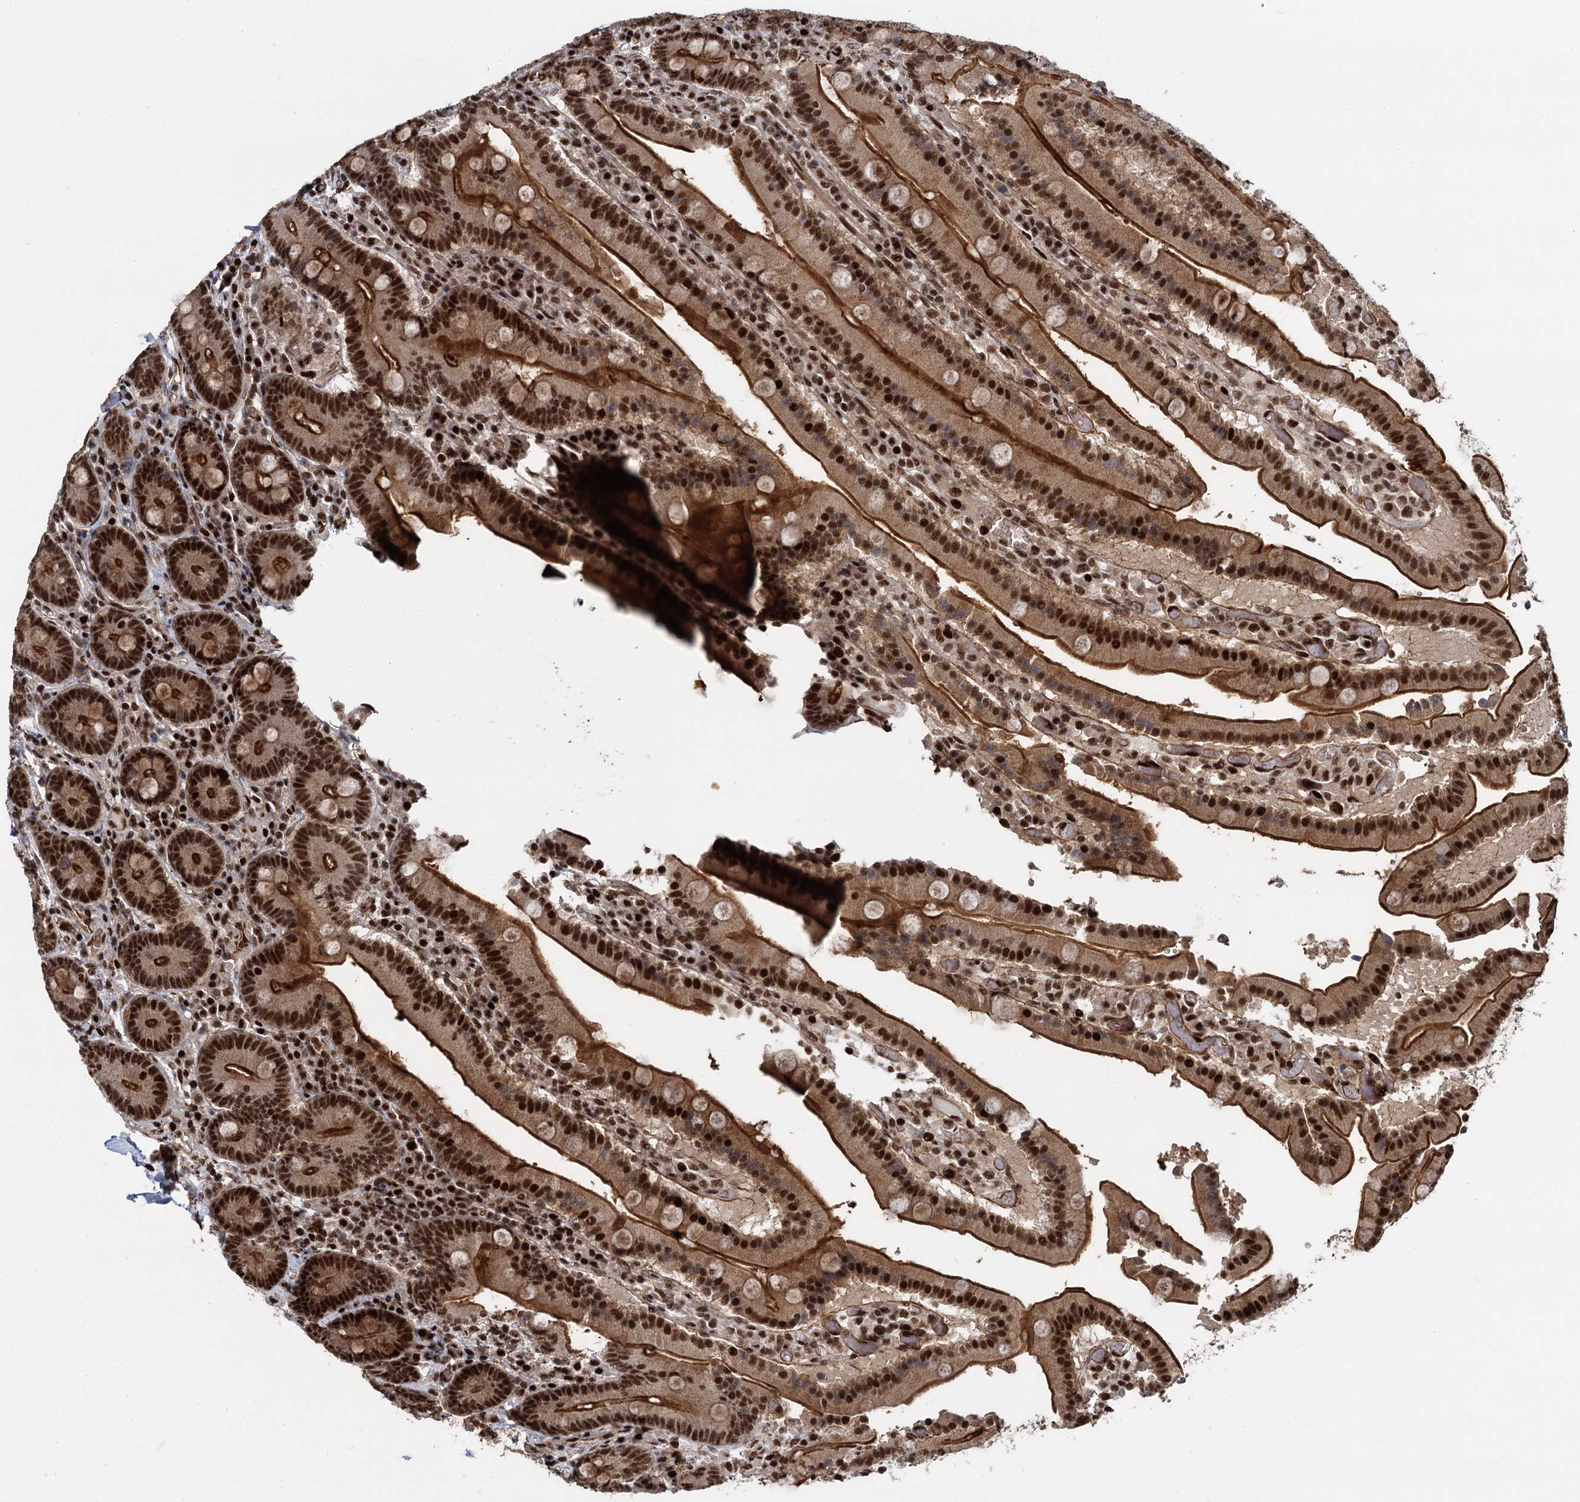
{"staining": {"intensity": "strong", "quantity": ">75%", "location": "cytoplasmic/membranous,nuclear"}, "tissue": "duodenum", "cell_type": "Glandular cells", "image_type": "normal", "snomed": [{"axis": "morphology", "description": "Normal tissue, NOS"}, {"axis": "topography", "description": "Duodenum"}], "caption": "Duodenum stained with DAB (3,3'-diaminobenzidine) immunohistochemistry (IHC) demonstrates high levels of strong cytoplasmic/membranous,nuclear positivity in approximately >75% of glandular cells.", "gene": "ANKRD49", "patient": {"sex": "female", "age": 62}}